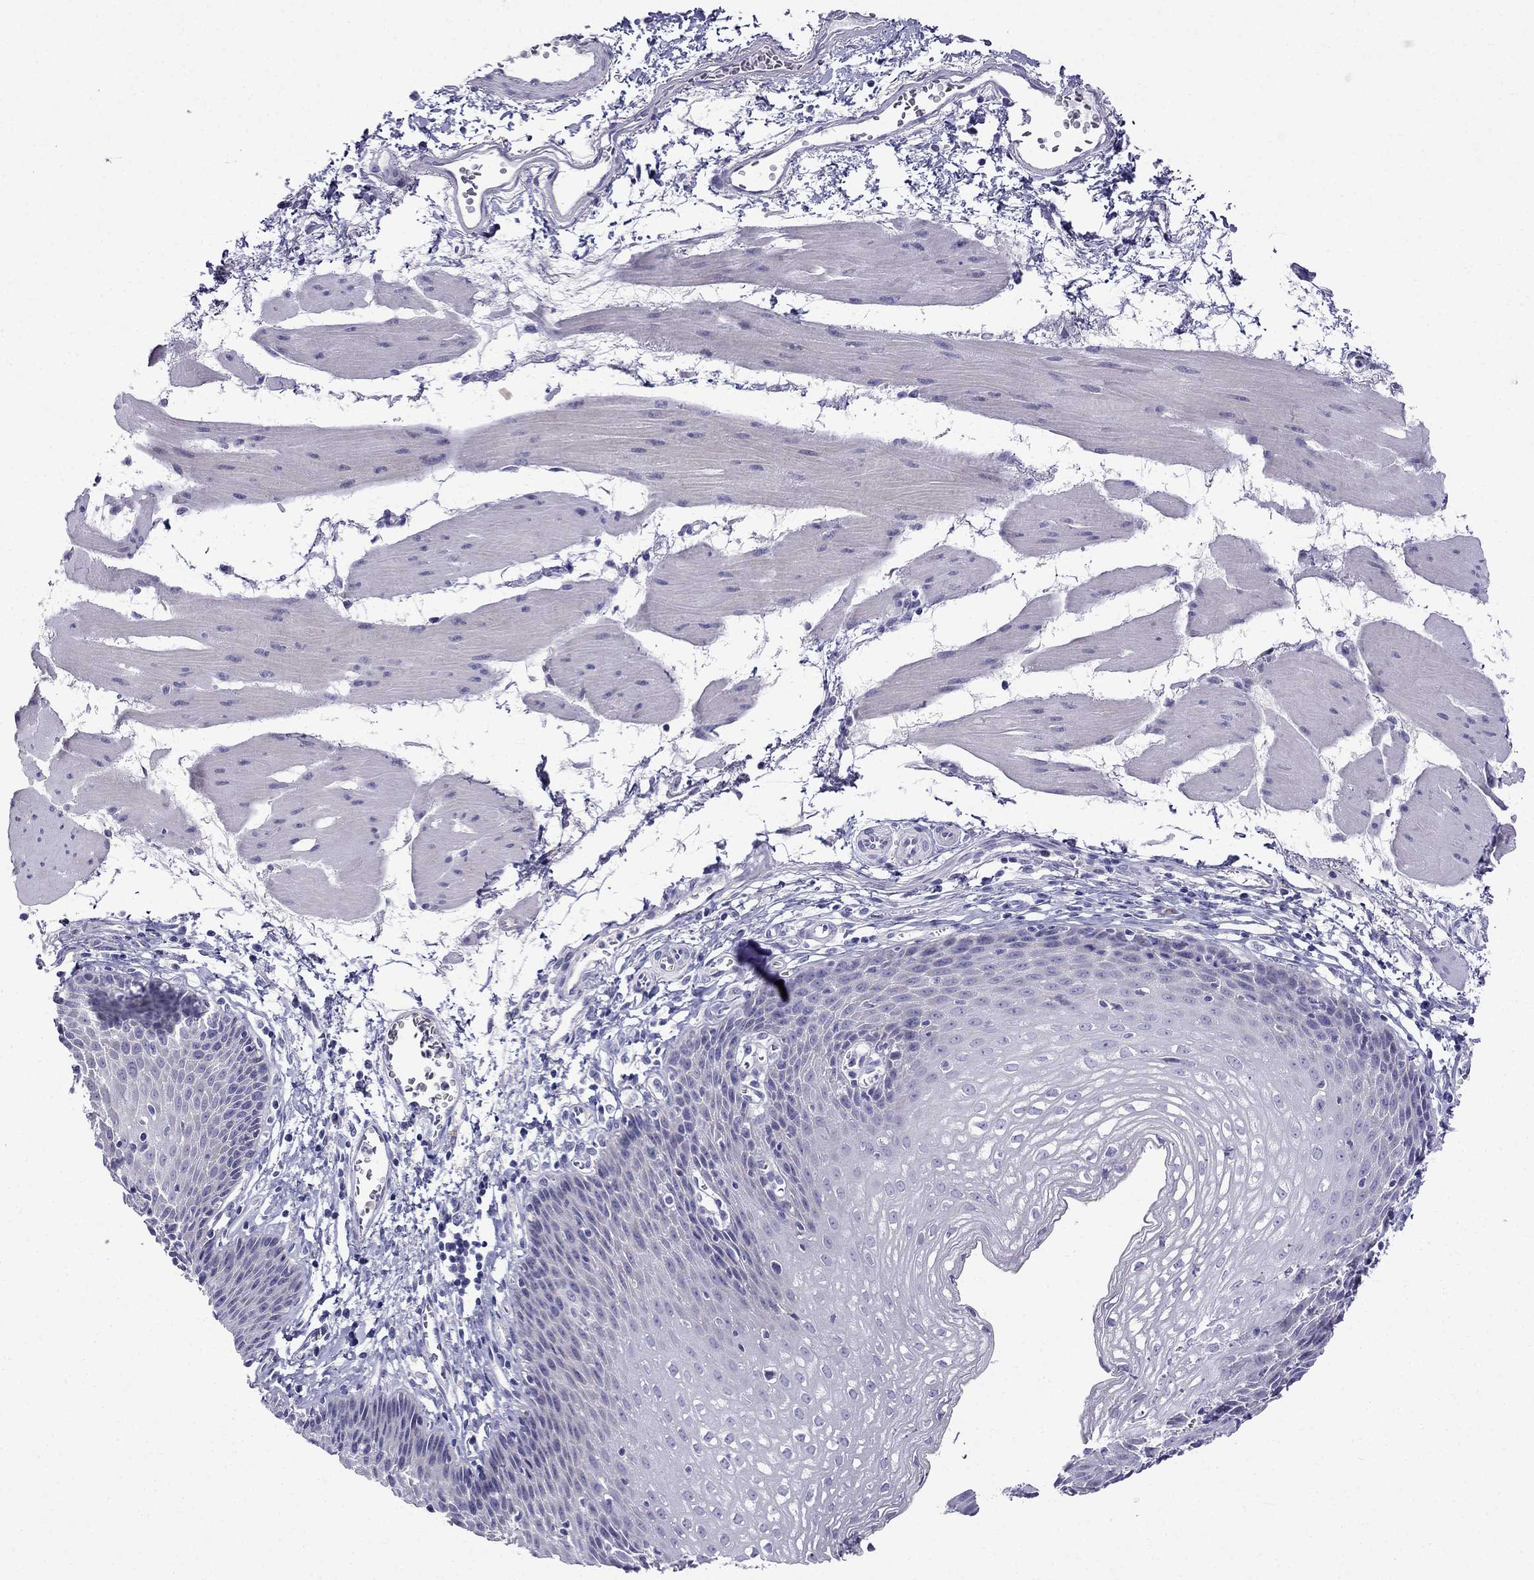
{"staining": {"intensity": "negative", "quantity": "none", "location": "none"}, "tissue": "esophagus", "cell_type": "Squamous epithelial cells", "image_type": "normal", "snomed": [{"axis": "morphology", "description": "Normal tissue, NOS"}, {"axis": "topography", "description": "Esophagus"}], "caption": "This photomicrograph is of normal esophagus stained with immunohistochemistry (IHC) to label a protein in brown with the nuclei are counter-stained blue. There is no staining in squamous epithelial cells.", "gene": "PATE1", "patient": {"sex": "female", "age": 64}}